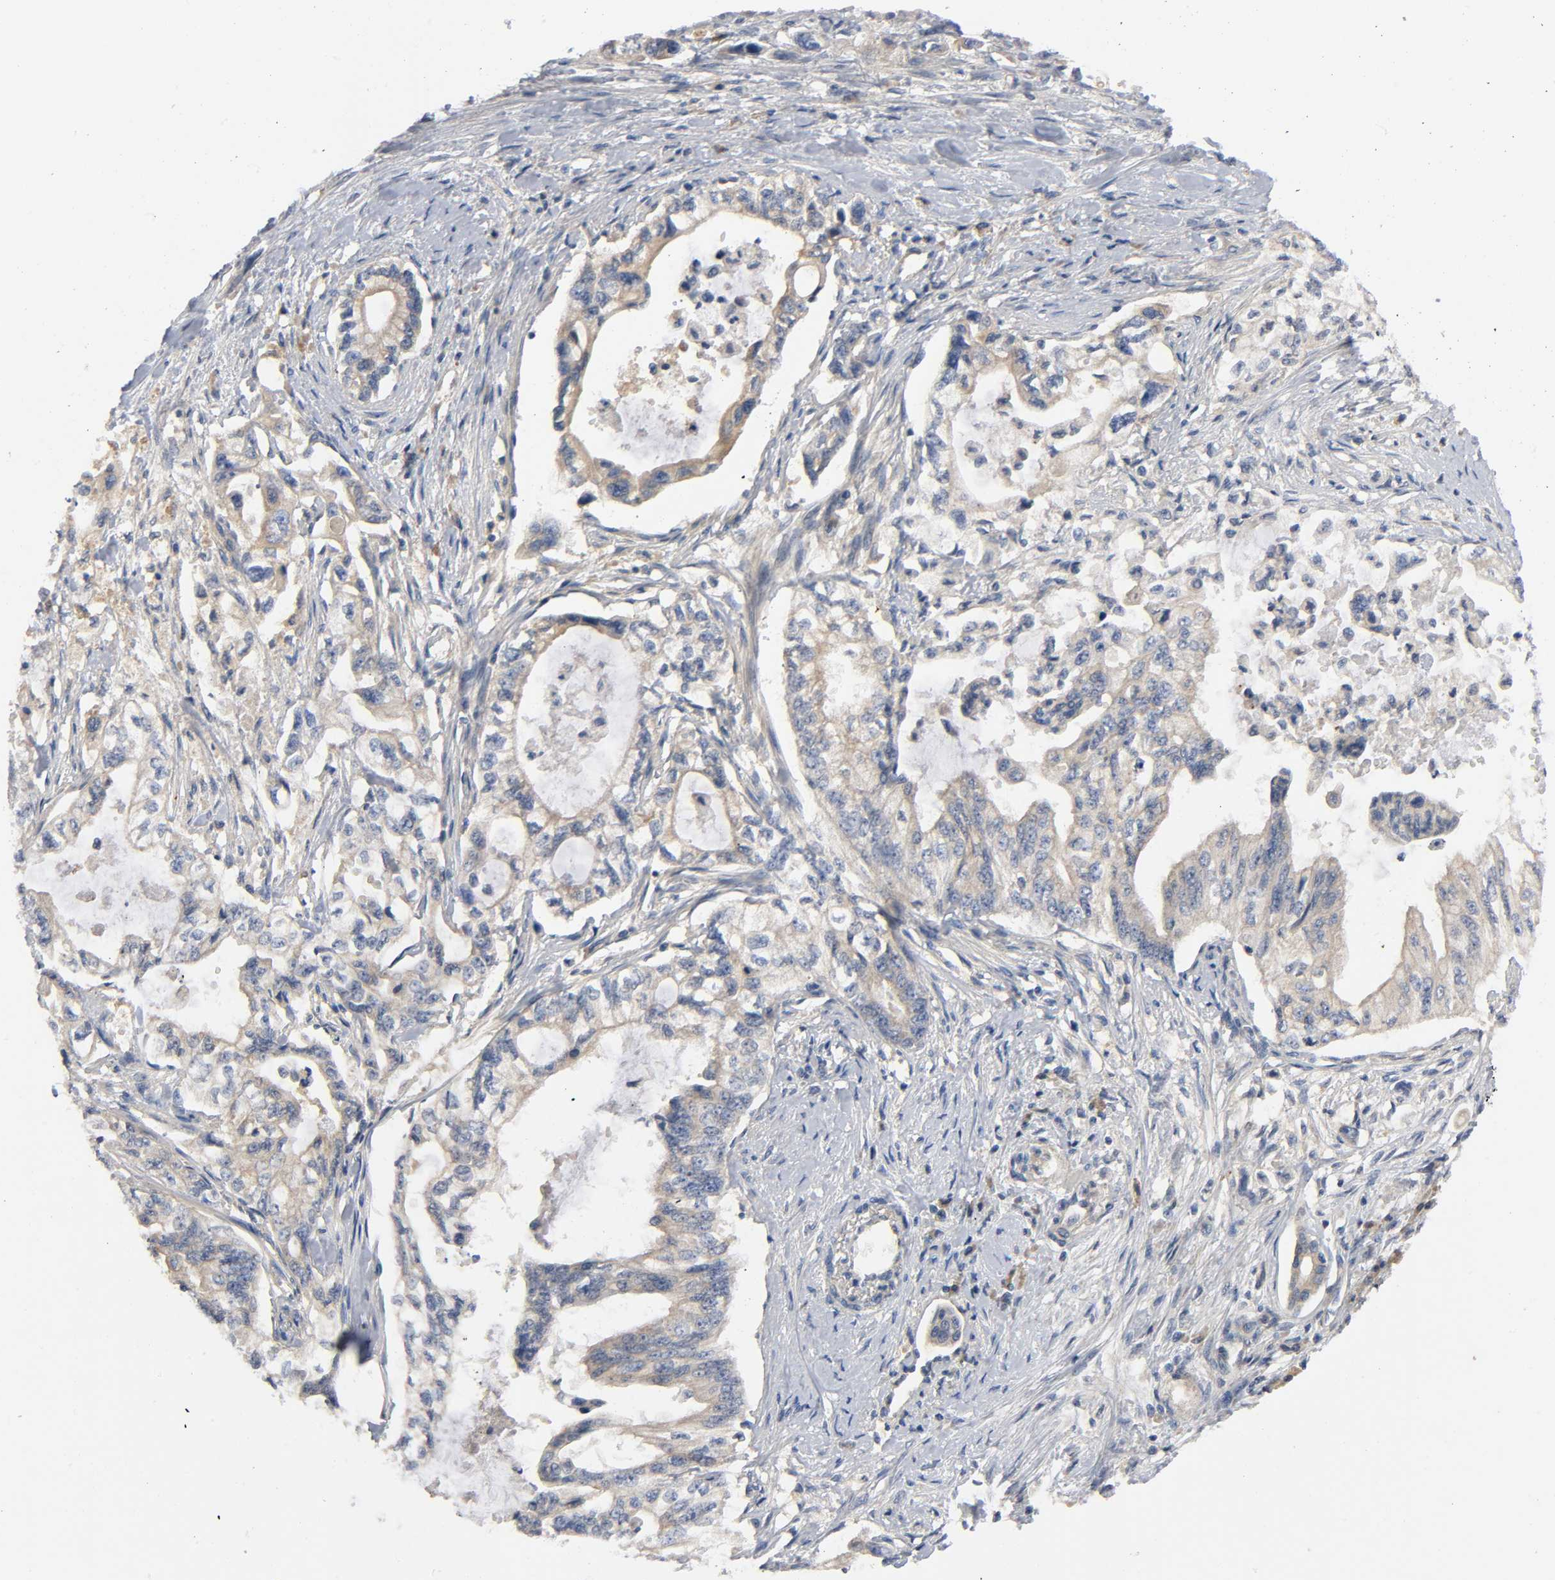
{"staining": {"intensity": "moderate", "quantity": ">75%", "location": "cytoplasmic/membranous"}, "tissue": "pancreatic cancer", "cell_type": "Tumor cells", "image_type": "cancer", "snomed": [{"axis": "morphology", "description": "Normal tissue, NOS"}, {"axis": "topography", "description": "Pancreas"}], "caption": "IHC micrograph of human pancreatic cancer stained for a protein (brown), which exhibits medium levels of moderate cytoplasmic/membranous positivity in approximately >75% of tumor cells.", "gene": "HDAC6", "patient": {"sex": "male", "age": 42}}